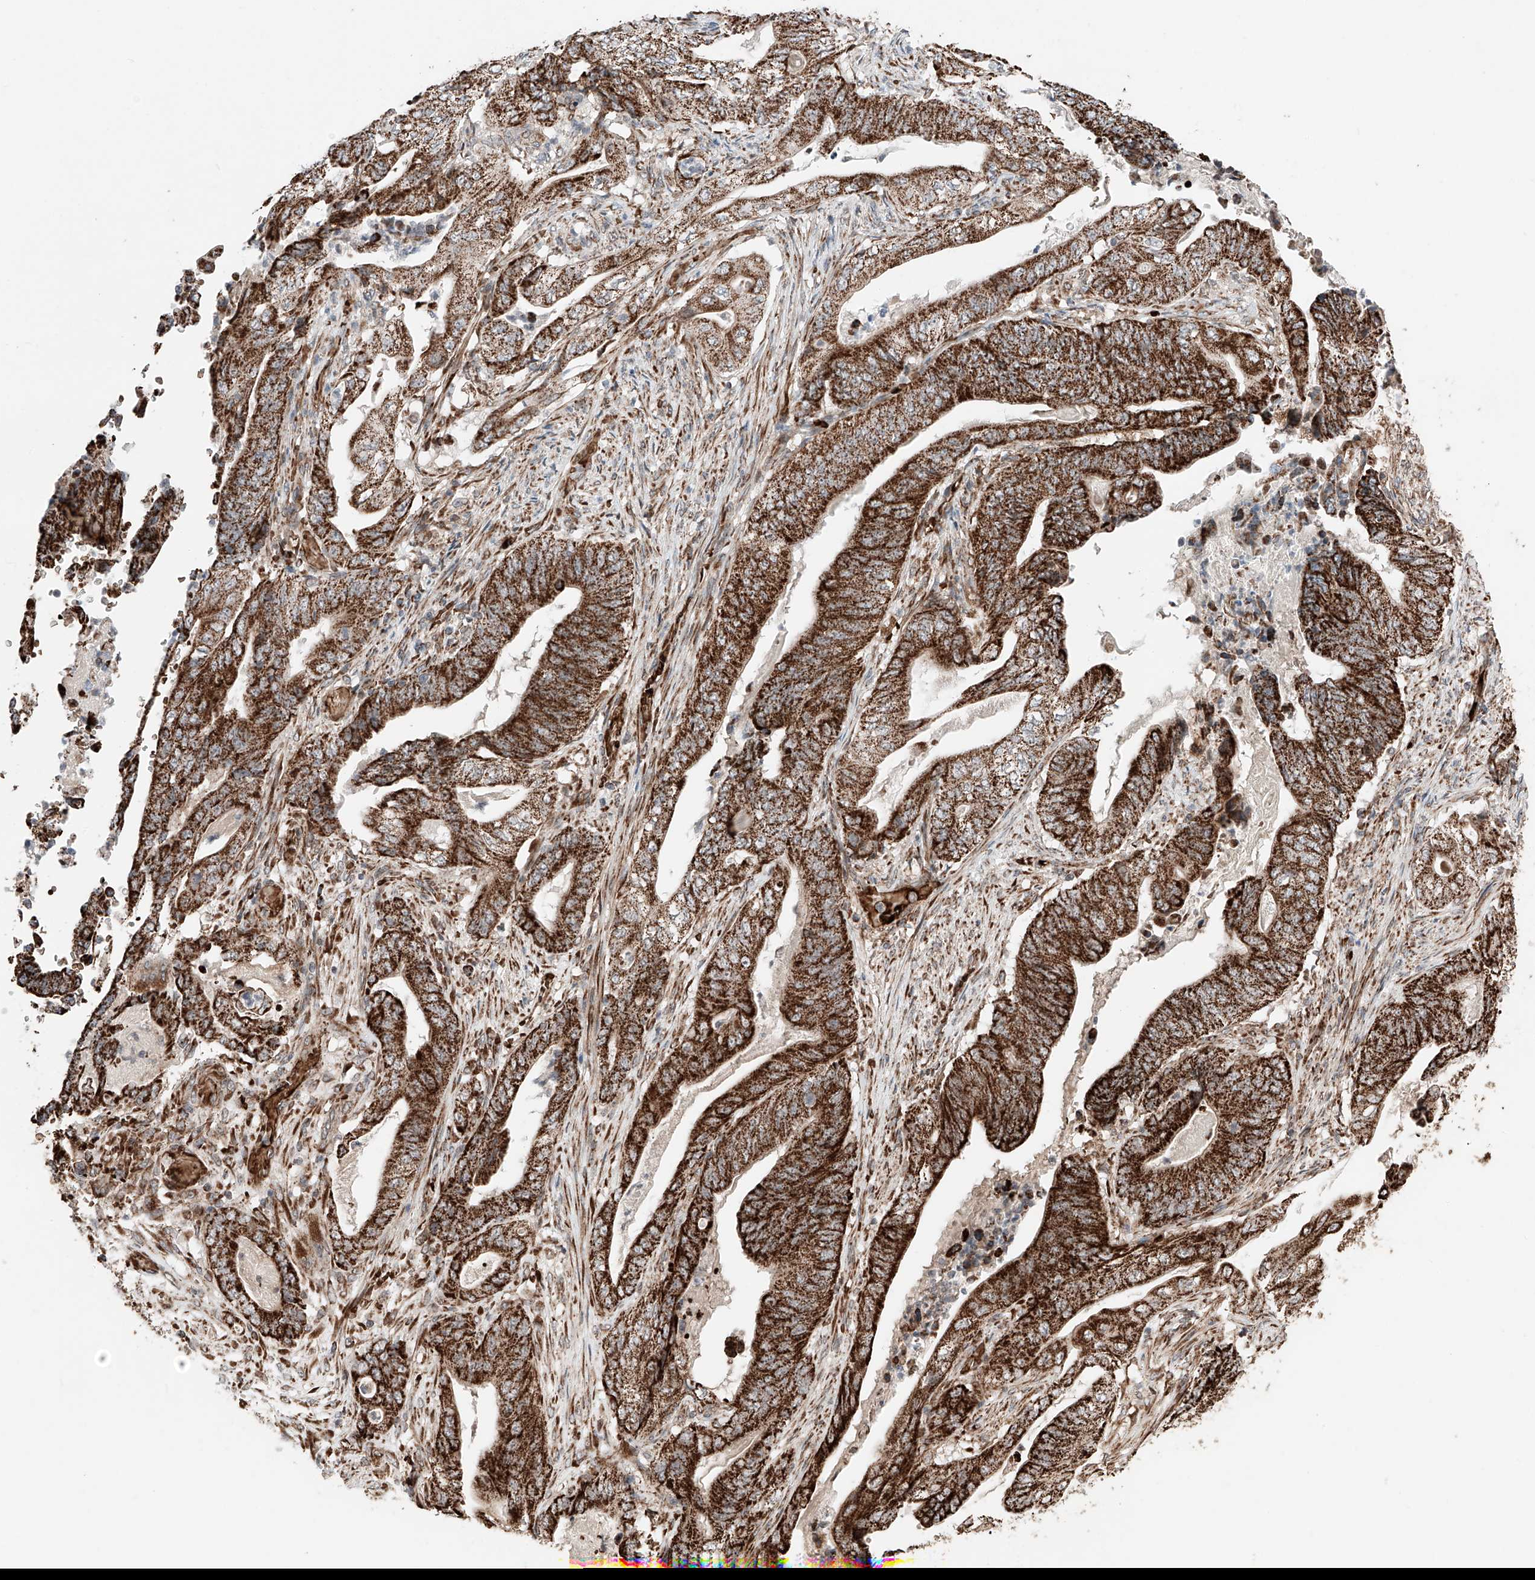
{"staining": {"intensity": "strong", "quantity": ">75%", "location": "cytoplasmic/membranous"}, "tissue": "stomach cancer", "cell_type": "Tumor cells", "image_type": "cancer", "snomed": [{"axis": "morphology", "description": "Adenocarcinoma, NOS"}, {"axis": "topography", "description": "Stomach"}], "caption": "This photomicrograph demonstrates immunohistochemistry (IHC) staining of stomach adenocarcinoma, with high strong cytoplasmic/membranous positivity in about >75% of tumor cells.", "gene": "ZSCAN29", "patient": {"sex": "female", "age": 73}}